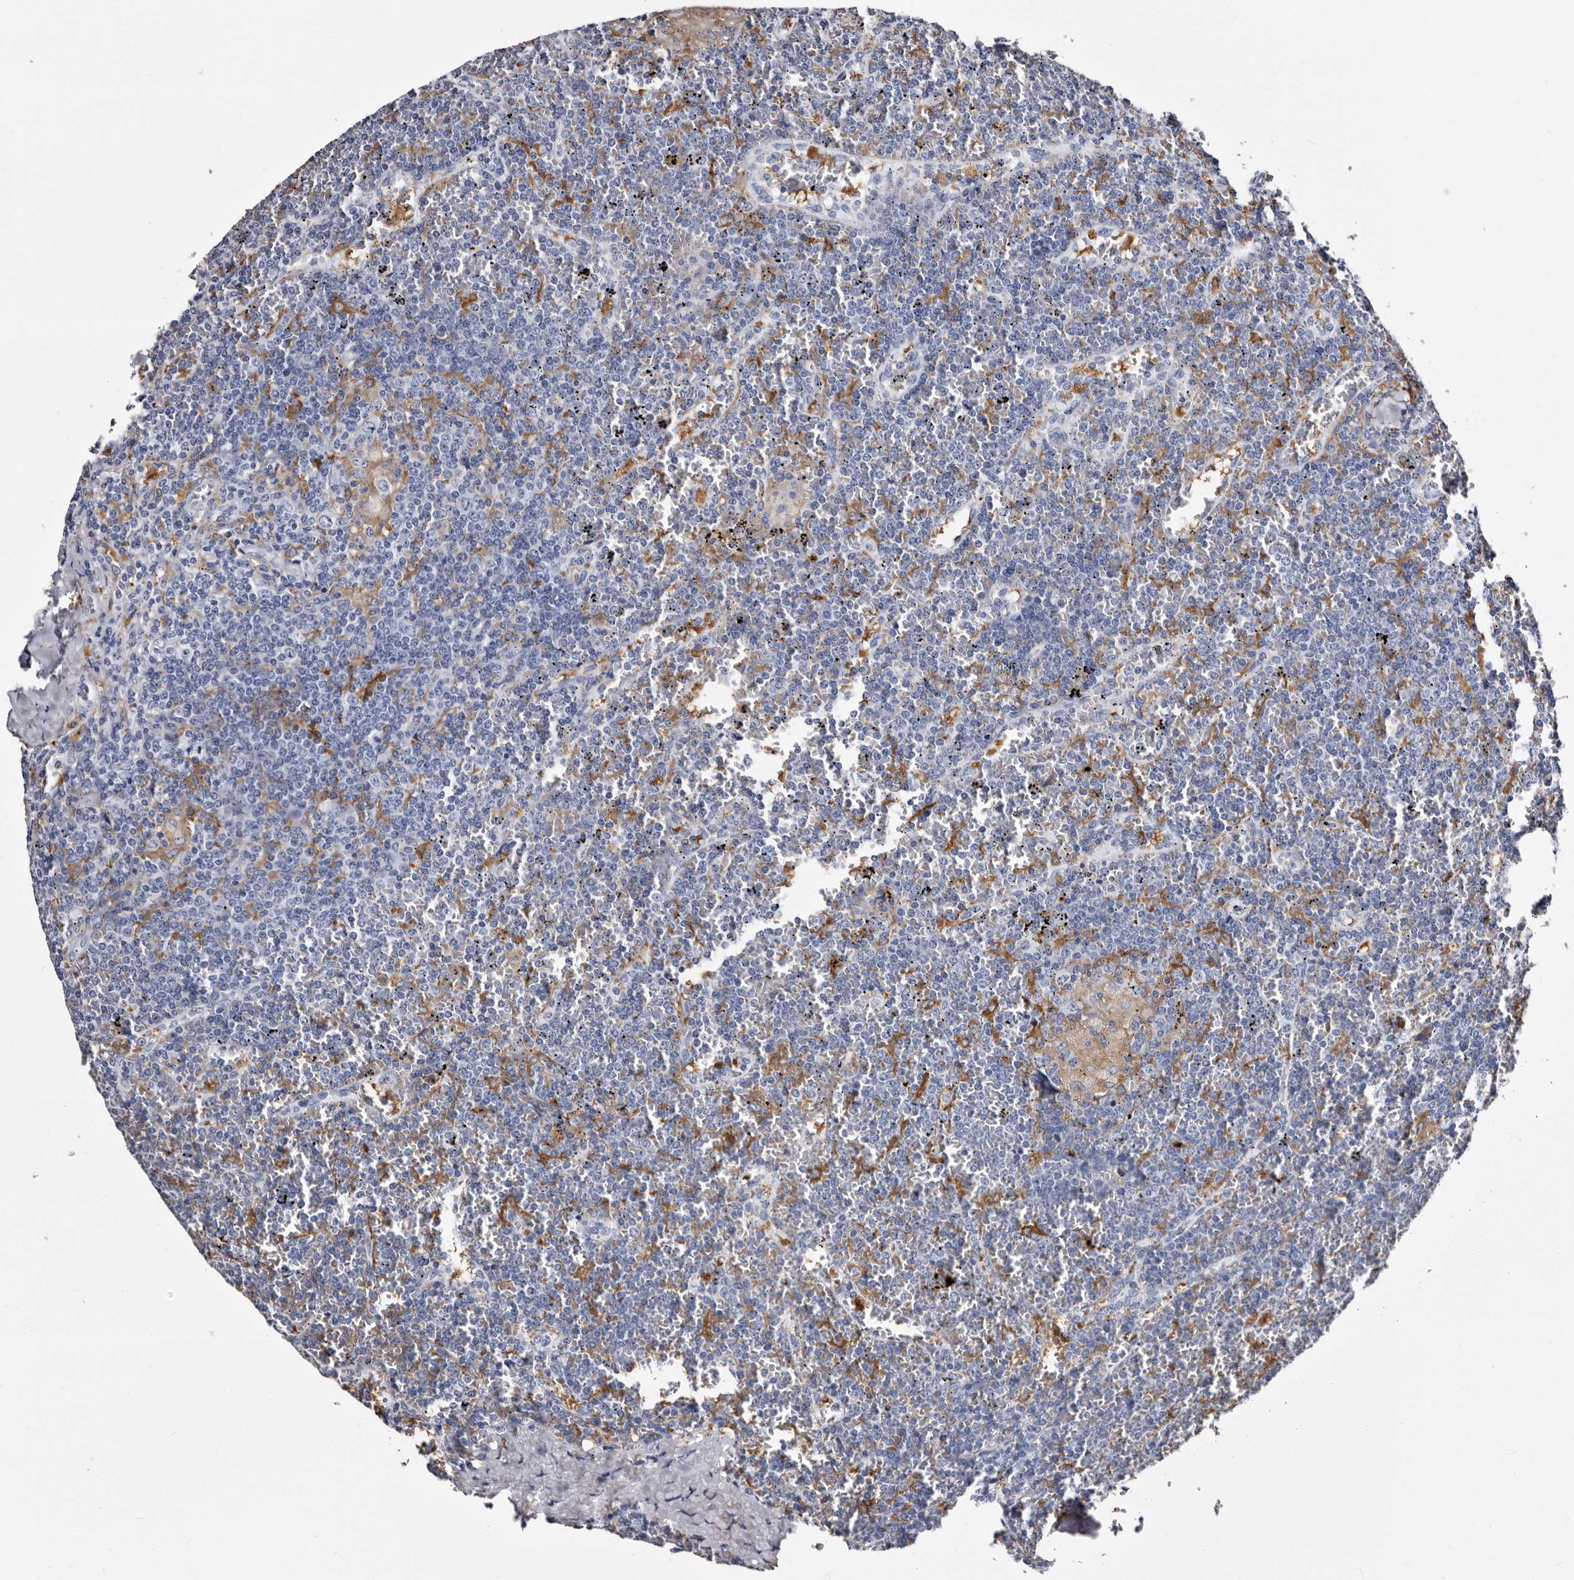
{"staining": {"intensity": "negative", "quantity": "none", "location": "none"}, "tissue": "lymphoma", "cell_type": "Tumor cells", "image_type": "cancer", "snomed": [{"axis": "morphology", "description": "Malignant lymphoma, non-Hodgkin's type, Low grade"}, {"axis": "topography", "description": "Spleen"}], "caption": "Lymphoma was stained to show a protein in brown. There is no significant expression in tumor cells.", "gene": "EPB41L3", "patient": {"sex": "female", "age": 19}}